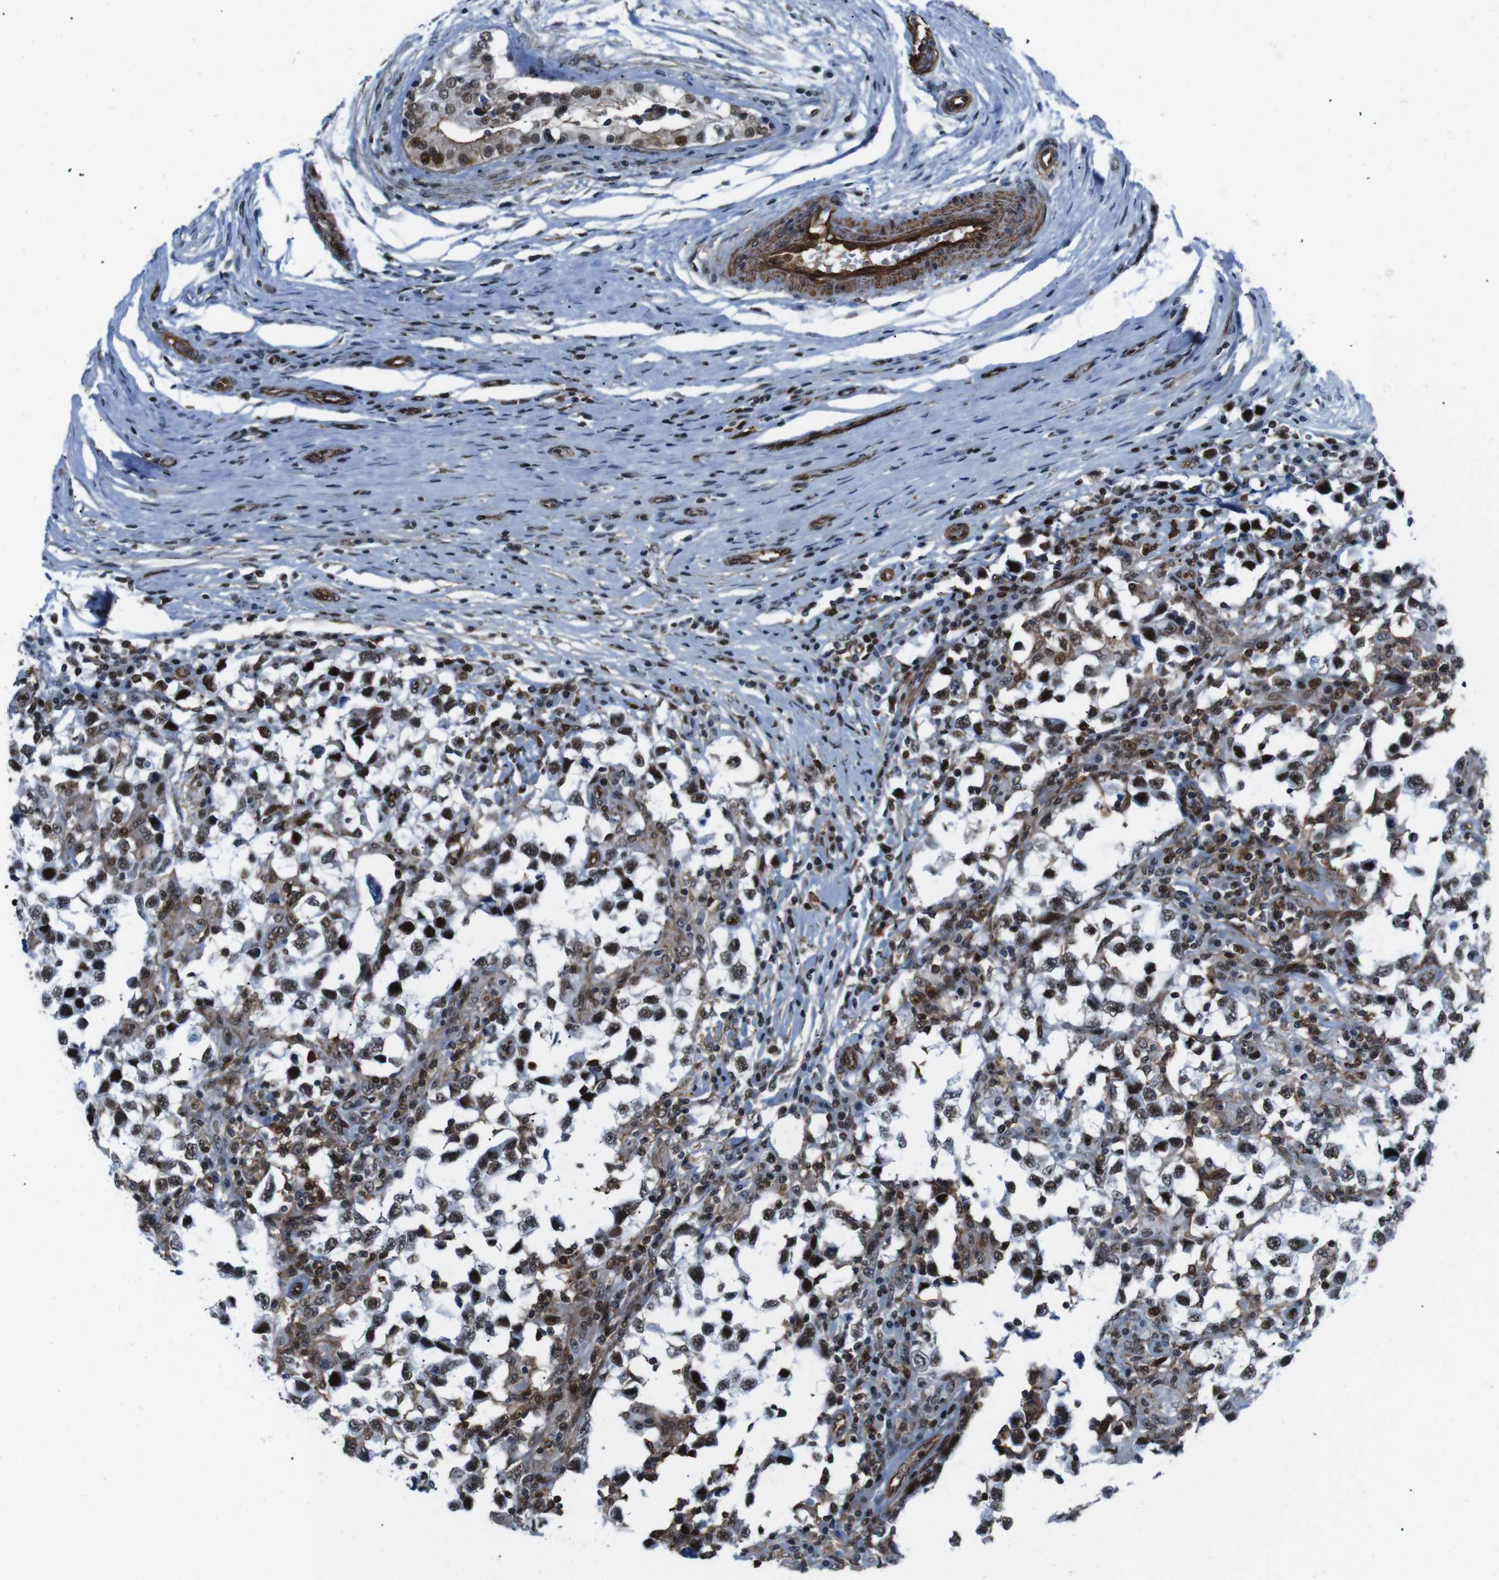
{"staining": {"intensity": "moderate", "quantity": ">75%", "location": "nuclear"}, "tissue": "testis cancer", "cell_type": "Tumor cells", "image_type": "cancer", "snomed": [{"axis": "morphology", "description": "Carcinoma, Embryonal, NOS"}, {"axis": "topography", "description": "Testis"}], "caption": "A medium amount of moderate nuclear positivity is appreciated in approximately >75% of tumor cells in embryonal carcinoma (testis) tissue.", "gene": "HNRNPU", "patient": {"sex": "male", "age": 21}}